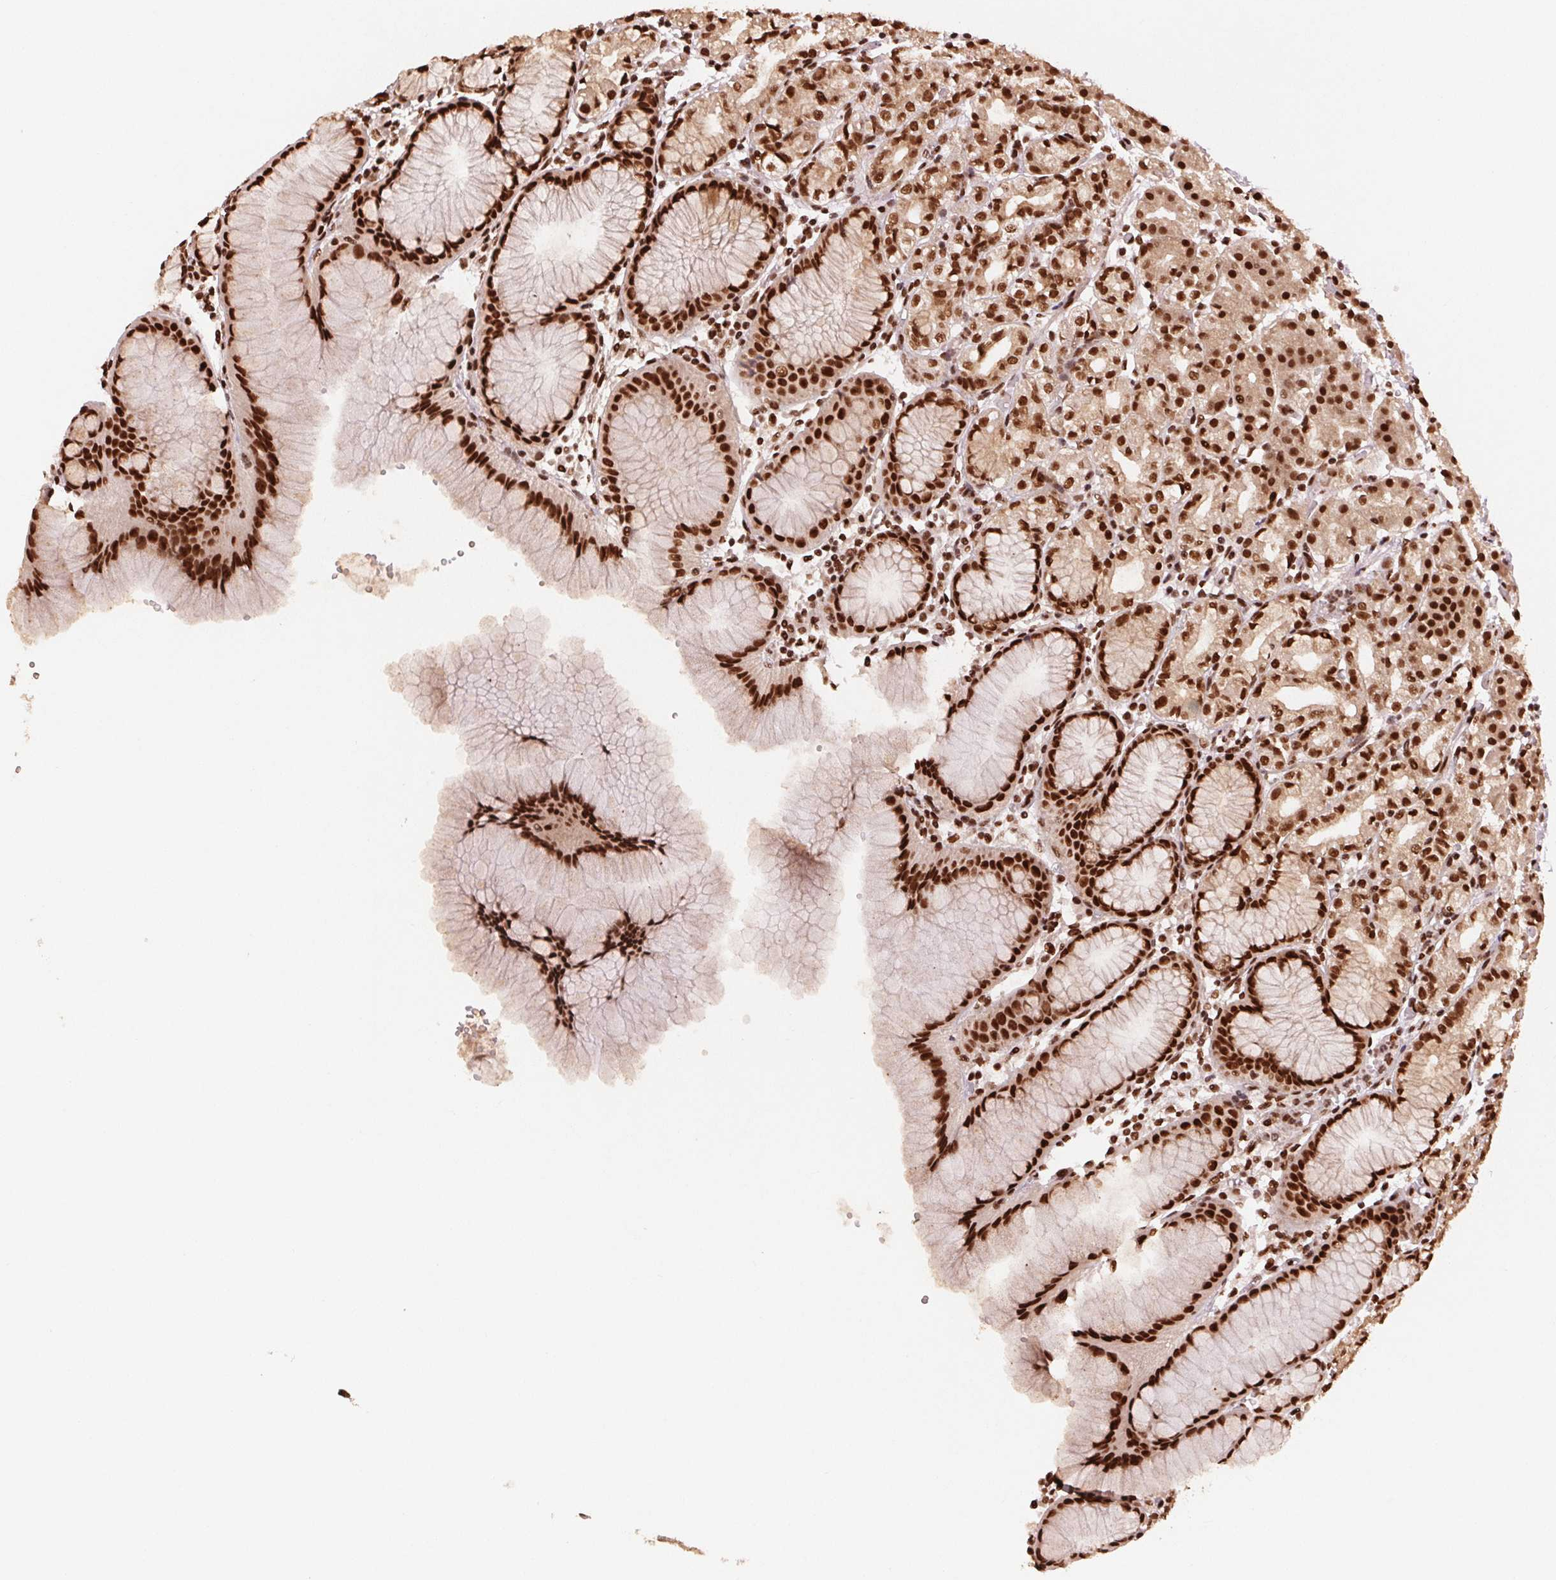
{"staining": {"intensity": "strong", "quantity": ">75%", "location": "nuclear"}, "tissue": "stomach", "cell_type": "Glandular cells", "image_type": "normal", "snomed": [{"axis": "morphology", "description": "Normal tissue, NOS"}, {"axis": "topography", "description": "Stomach"}], "caption": "Immunohistochemical staining of unremarkable human stomach reveals strong nuclear protein positivity in approximately >75% of glandular cells. (DAB = brown stain, brightfield microscopy at high magnification).", "gene": "TTLL9", "patient": {"sex": "female", "age": 57}}